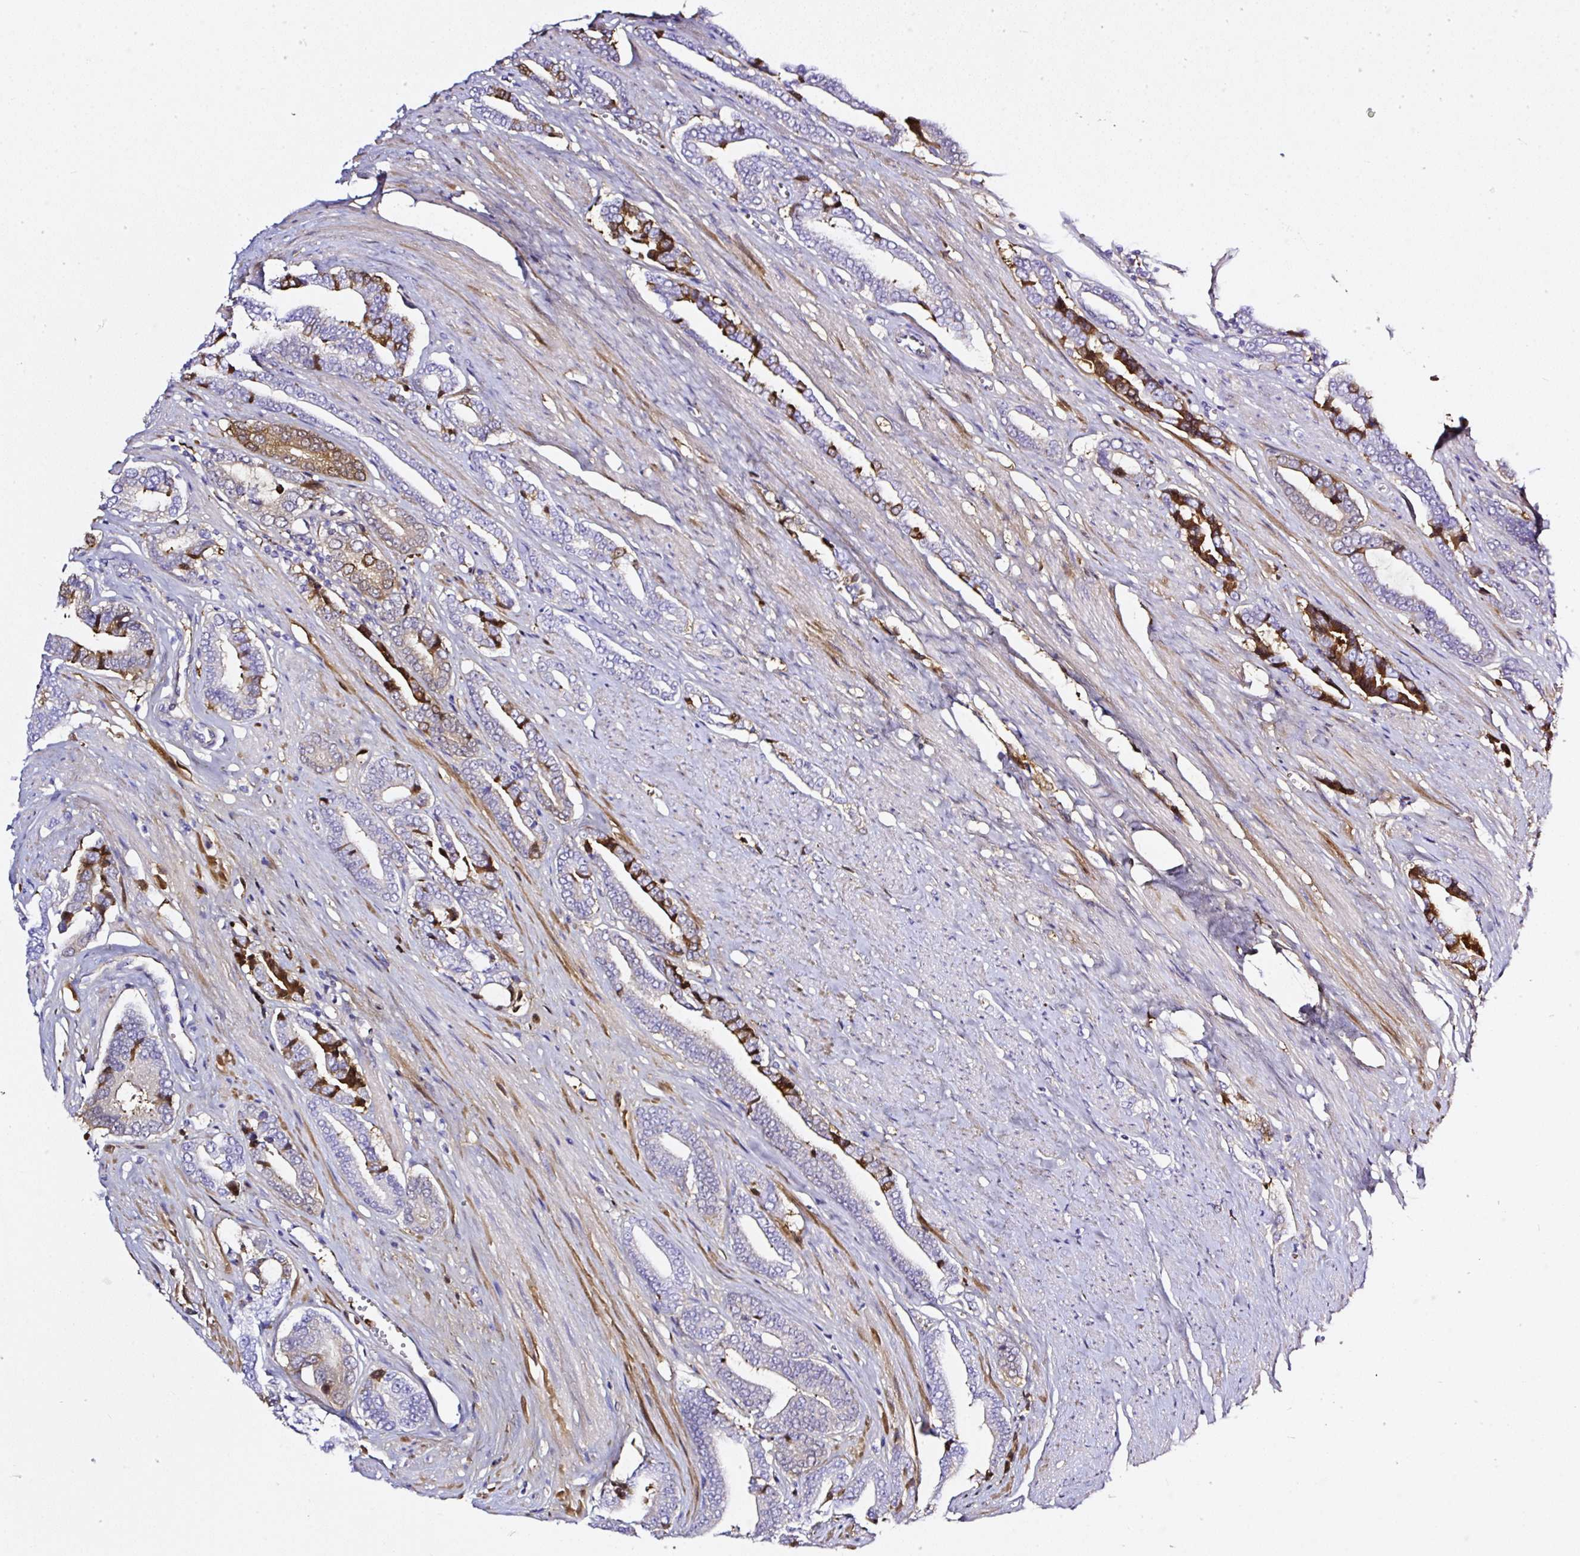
{"staining": {"intensity": "weak", "quantity": "25%-75%", "location": "cytoplasmic/membranous"}, "tissue": "prostate cancer", "cell_type": "Tumor cells", "image_type": "cancer", "snomed": [{"axis": "morphology", "description": "Adenocarcinoma, NOS"}, {"axis": "topography", "description": "Prostate and seminal vesicle, NOS"}], "caption": "This image displays immunohistochemistry (IHC) staining of human adenocarcinoma (prostate), with low weak cytoplasmic/membranous staining in about 25%-75% of tumor cells.", "gene": "CLEC3B", "patient": {"sex": "male", "age": 76}}